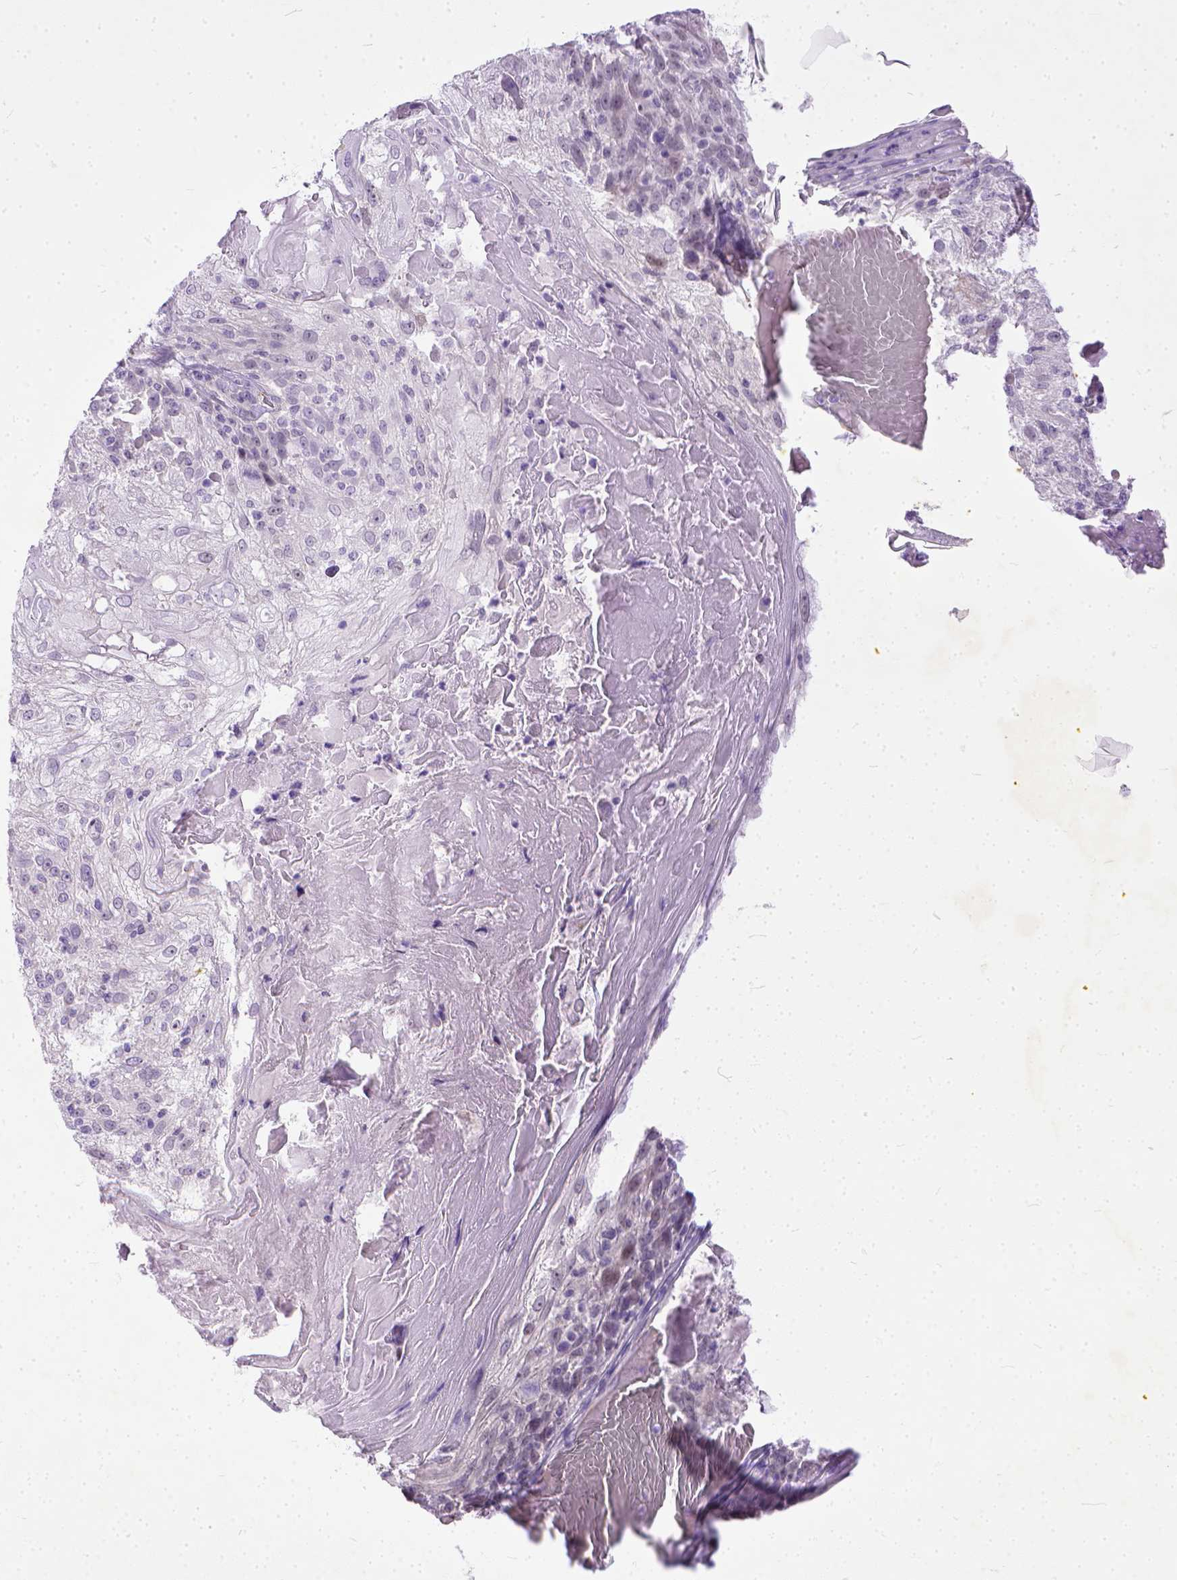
{"staining": {"intensity": "negative", "quantity": "none", "location": "none"}, "tissue": "skin cancer", "cell_type": "Tumor cells", "image_type": "cancer", "snomed": [{"axis": "morphology", "description": "Normal tissue, NOS"}, {"axis": "morphology", "description": "Squamous cell carcinoma, NOS"}, {"axis": "topography", "description": "Skin"}], "caption": "Immunohistochemistry of human squamous cell carcinoma (skin) shows no staining in tumor cells.", "gene": "ADGRF1", "patient": {"sex": "female", "age": 83}}